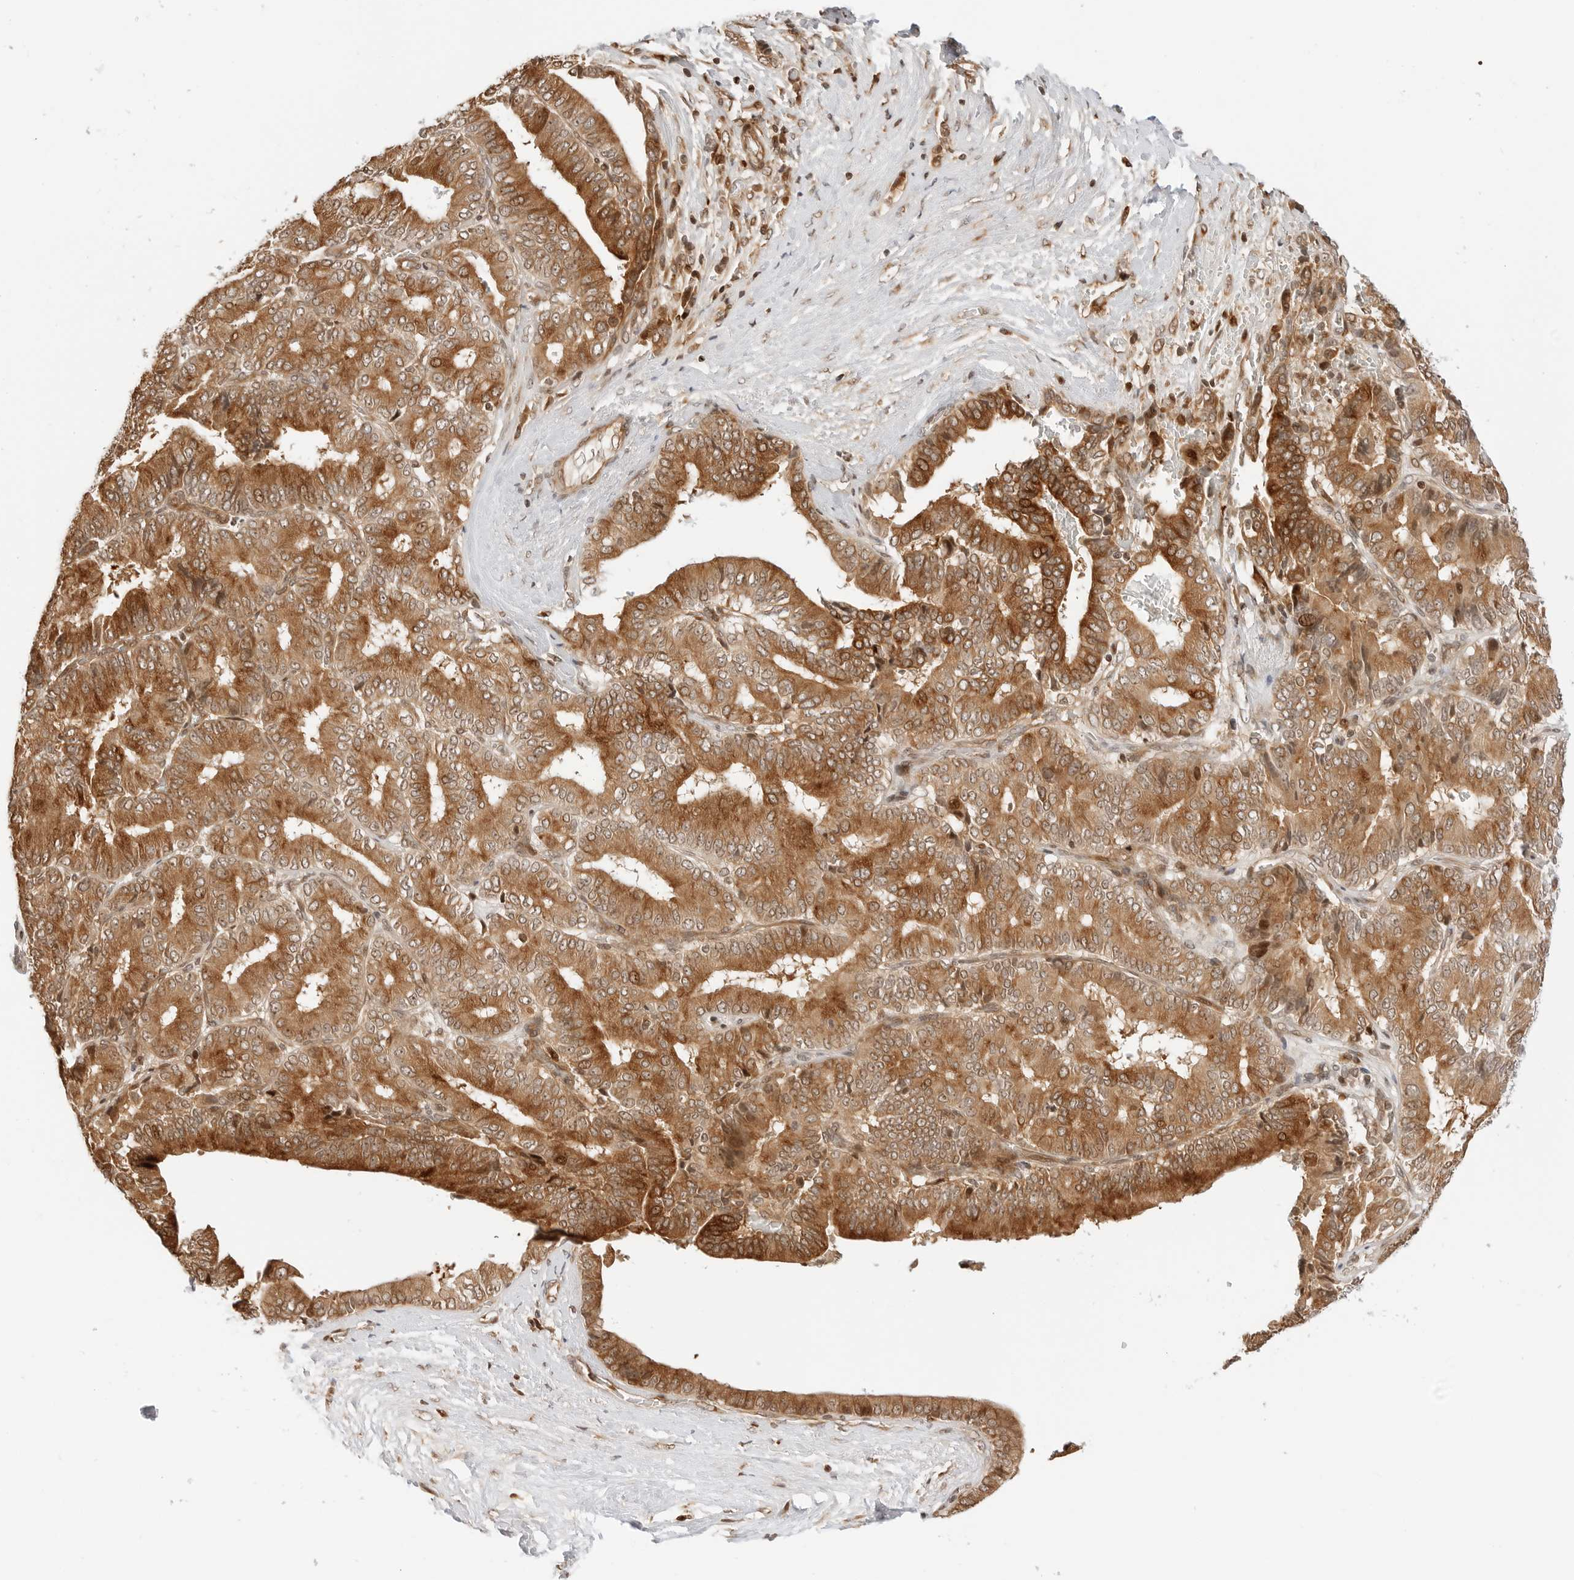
{"staining": {"intensity": "moderate", "quantity": ">75%", "location": "cytoplasmic/membranous,nuclear"}, "tissue": "liver cancer", "cell_type": "Tumor cells", "image_type": "cancer", "snomed": [{"axis": "morphology", "description": "Cholangiocarcinoma"}, {"axis": "topography", "description": "Liver"}], "caption": "Immunohistochemical staining of liver cholangiocarcinoma exhibits medium levels of moderate cytoplasmic/membranous and nuclear staining in about >75% of tumor cells.", "gene": "GEM", "patient": {"sex": "female", "age": 75}}